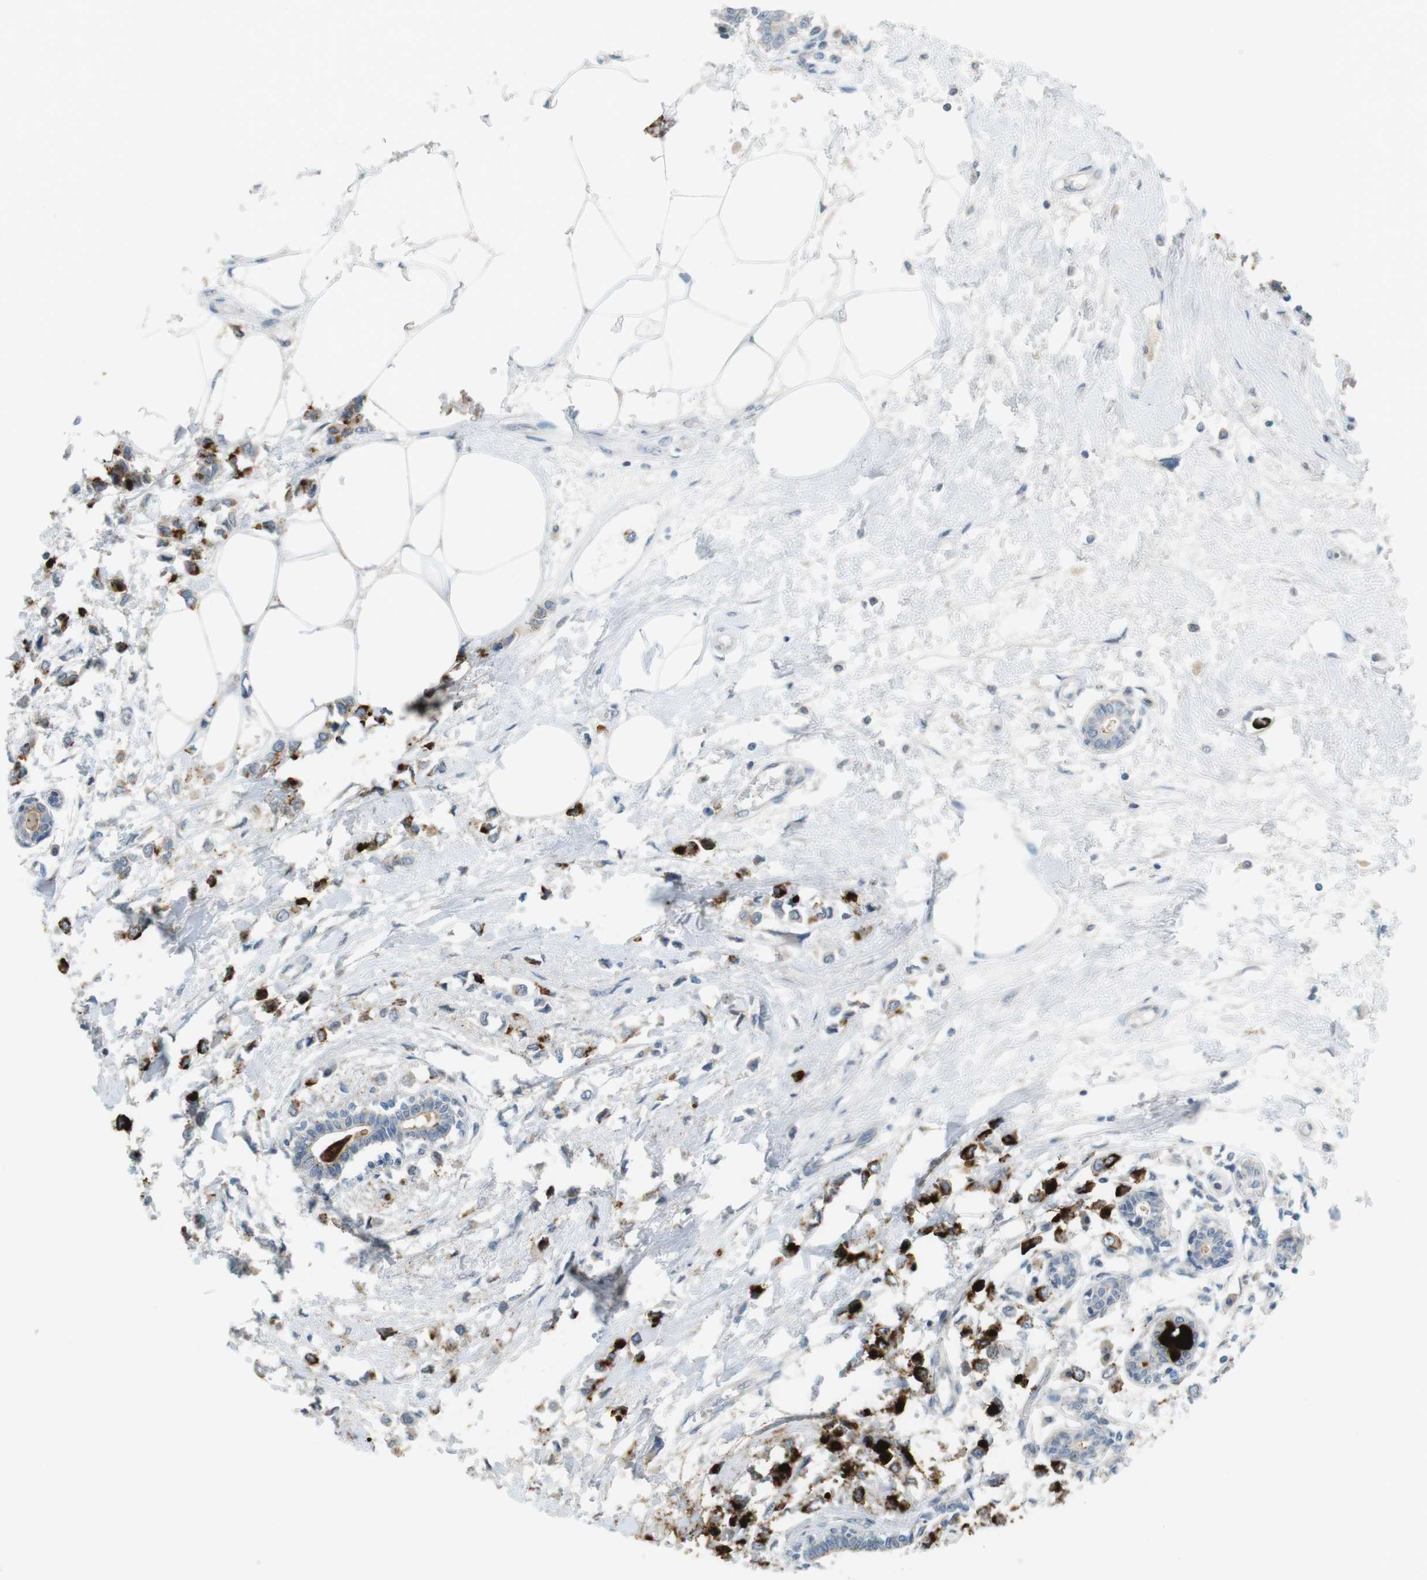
{"staining": {"intensity": "strong", "quantity": ">75%", "location": "cytoplasmic/membranous"}, "tissue": "breast cancer", "cell_type": "Tumor cells", "image_type": "cancer", "snomed": [{"axis": "morphology", "description": "Lobular carcinoma"}, {"axis": "topography", "description": "Breast"}], "caption": "Immunohistochemistry (IHC) of breast cancer exhibits high levels of strong cytoplasmic/membranous positivity in approximately >75% of tumor cells.", "gene": "MUC5B", "patient": {"sex": "female", "age": 51}}